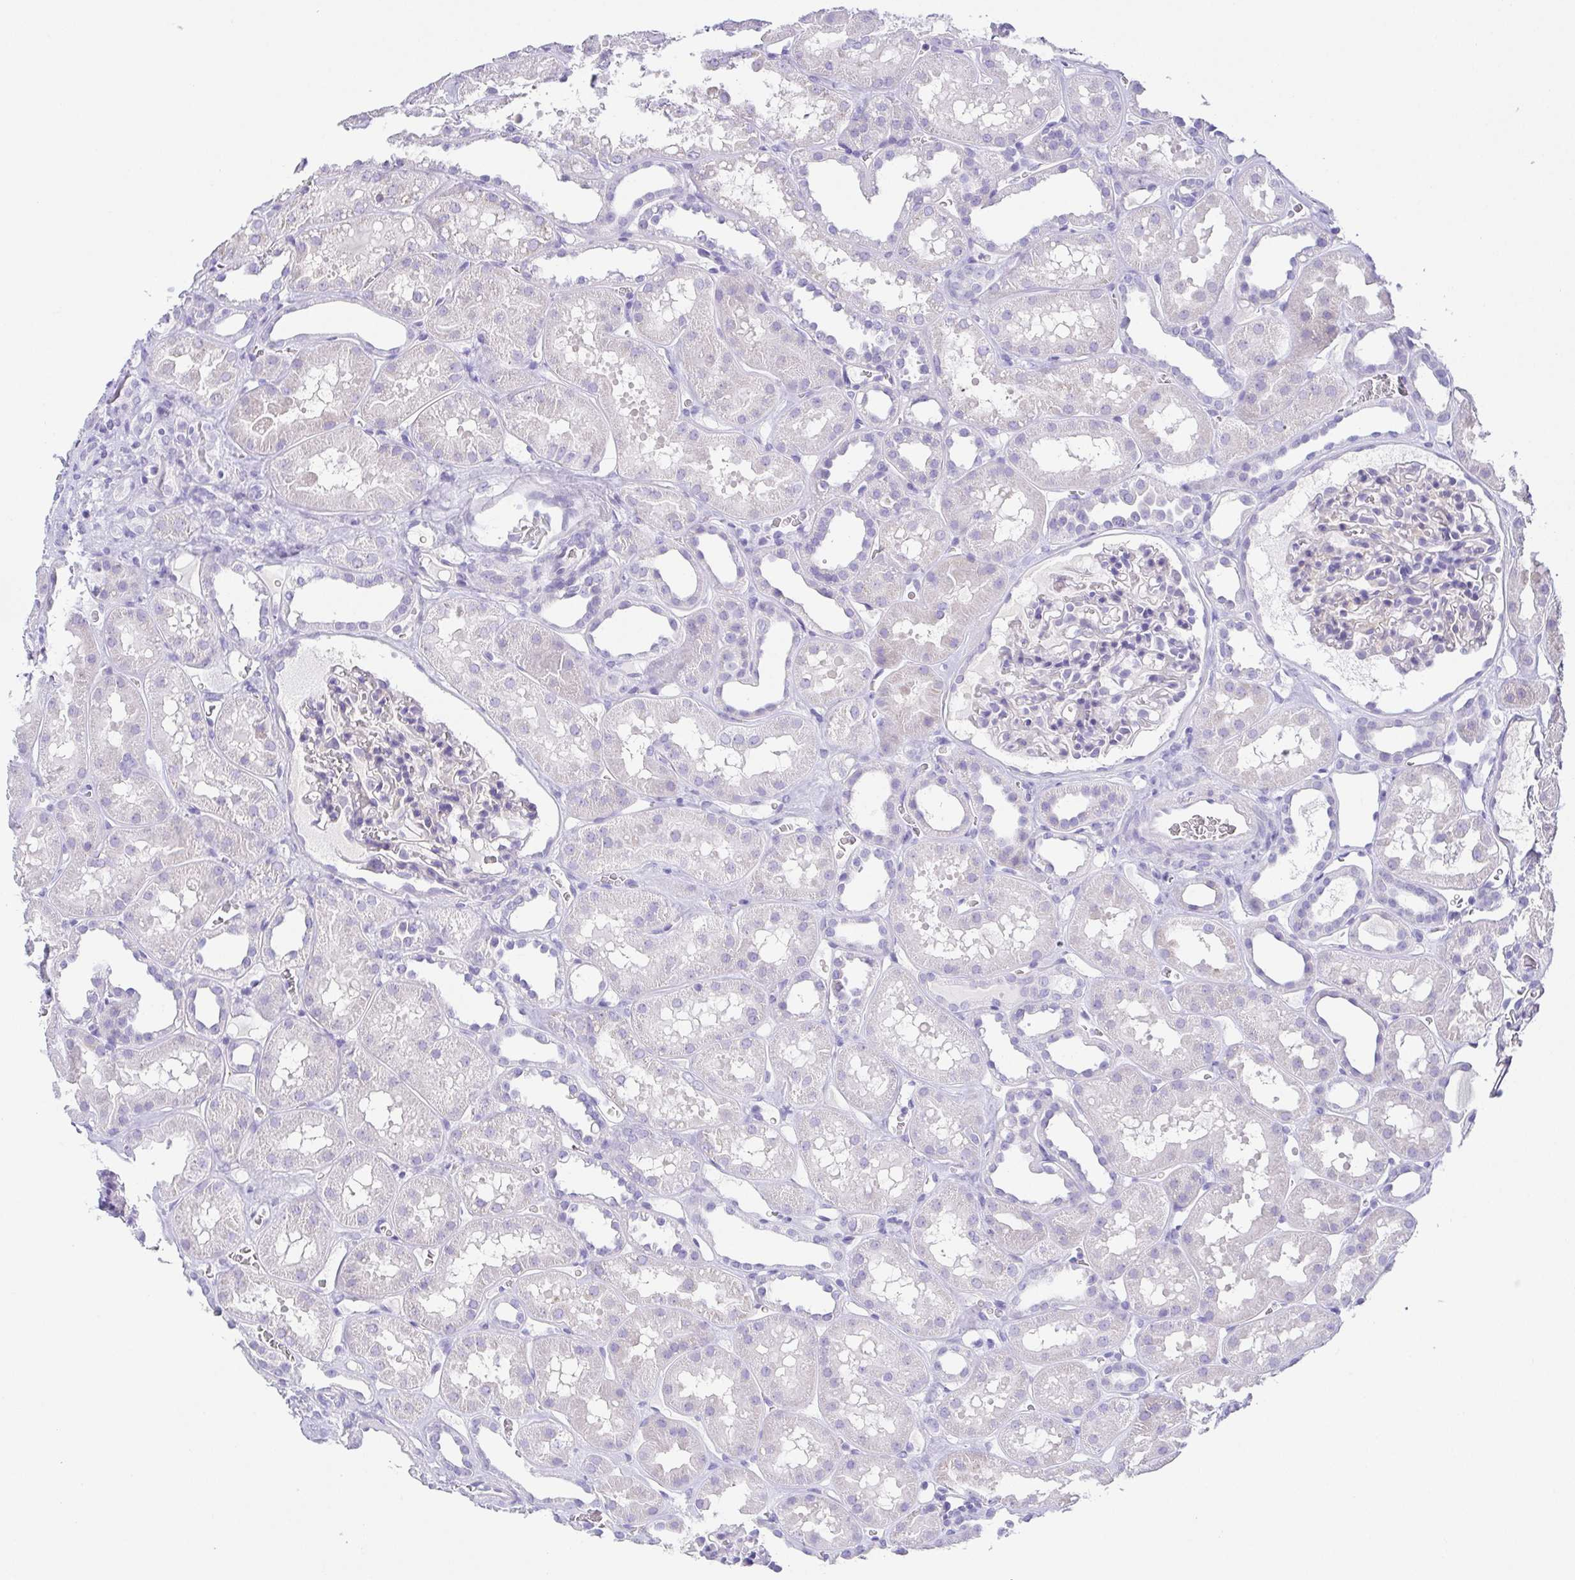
{"staining": {"intensity": "negative", "quantity": "none", "location": "none"}, "tissue": "kidney", "cell_type": "Cells in glomeruli", "image_type": "normal", "snomed": [{"axis": "morphology", "description": "Normal tissue, NOS"}, {"axis": "topography", "description": "Kidney"}], "caption": "Photomicrograph shows no protein expression in cells in glomeruli of benign kidney.", "gene": "HAPLN2", "patient": {"sex": "female", "age": 41}}